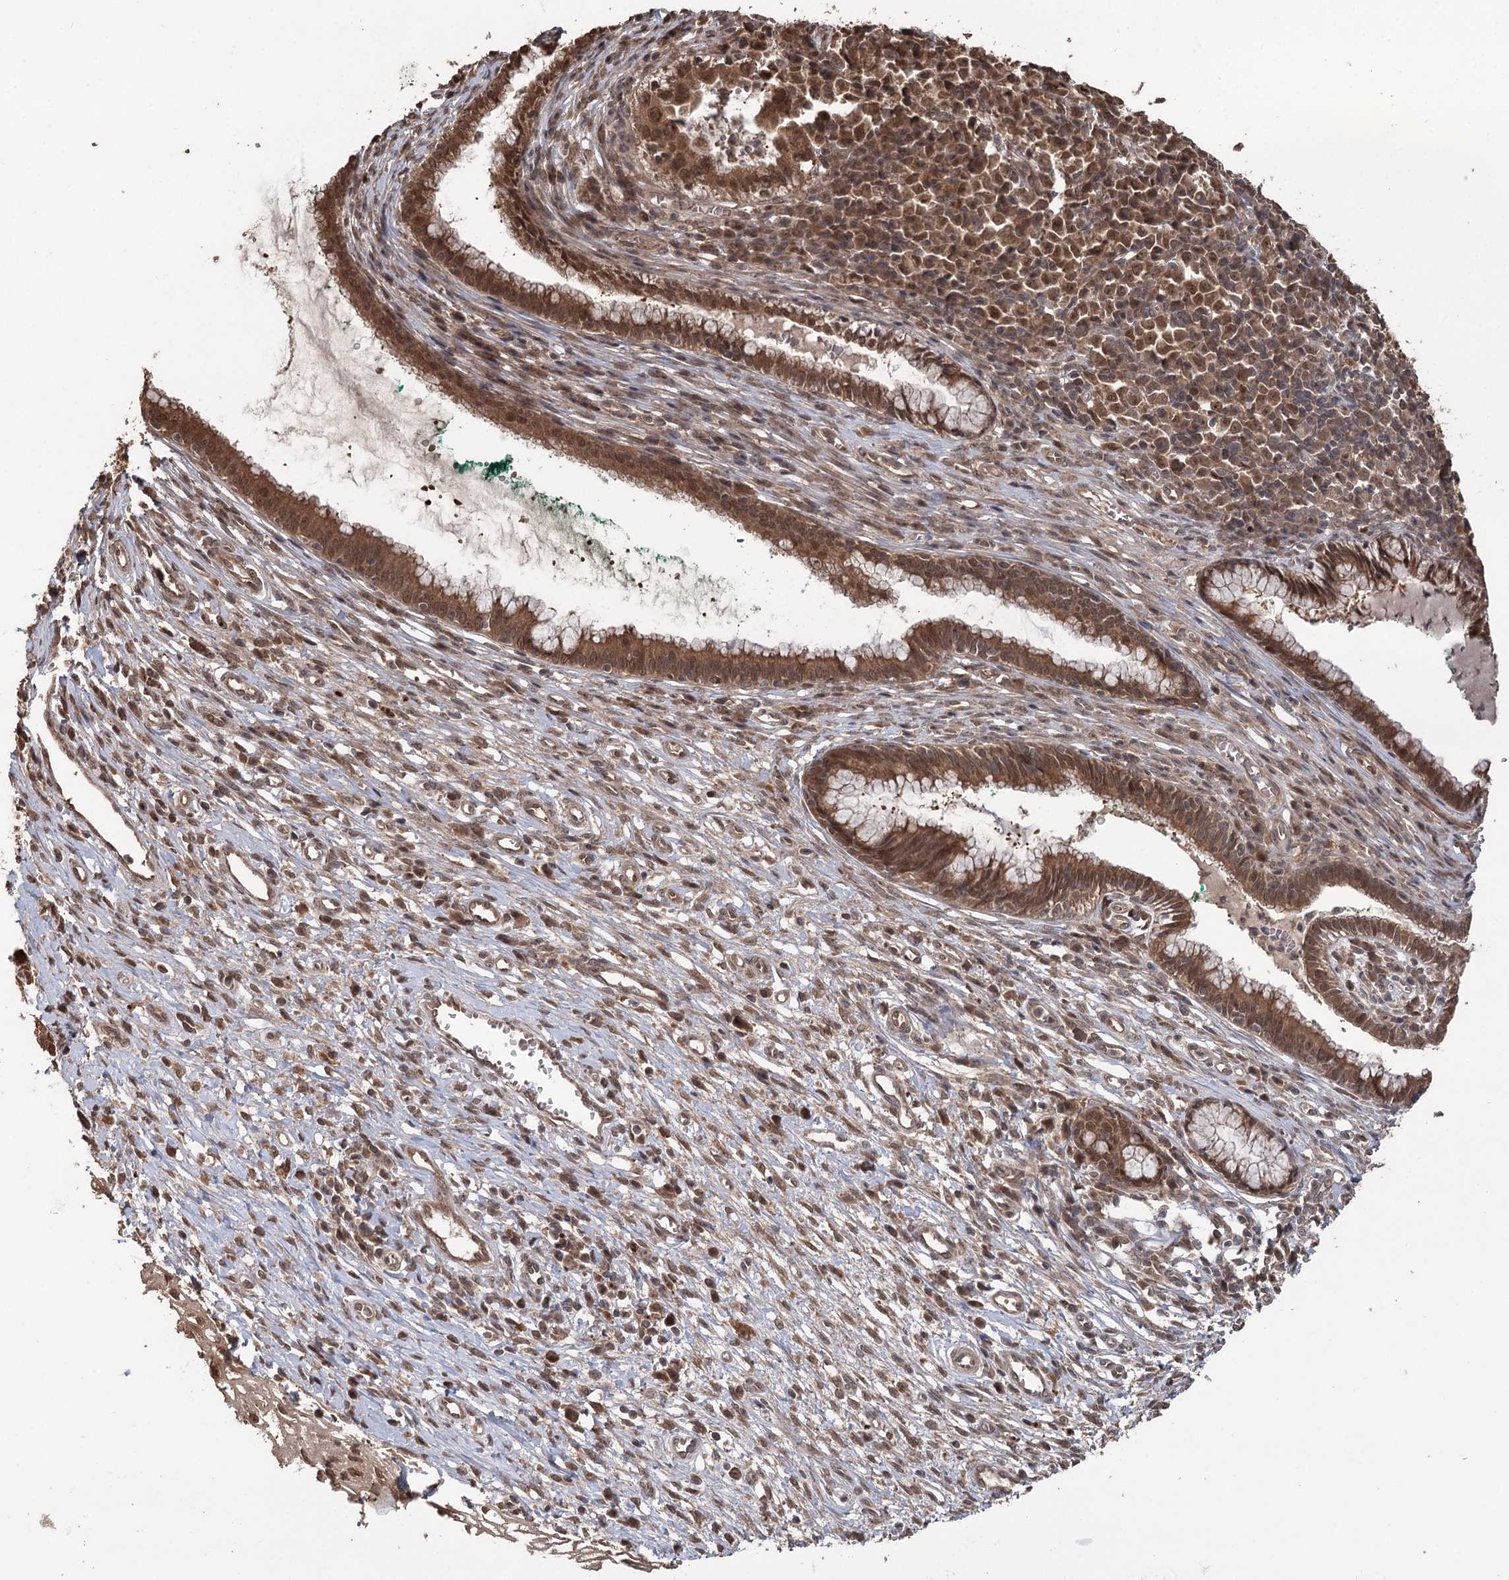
{"staining": {"intensity": "moderate", "quantity": ">75%", "location": "cytoplasmic/membranous,nuclear"}, "tissue": "cervix", "cell_type": "Glandular cells", "image_type": "normal", "snomed": [{"axis": "morphology", "description": "Normal tissue, NOS"}, {"axis": "morphology", "description": "Adenocarcinoma, NOS"}, {"axis": "topography", "description": "Cervix"}], "caption": "An image showing moderate cytoplasmic/membranous,nuclear positivity in about >75% of glandular cells in normal cervix, as visualized by brown immunohistochemical staining.", "gene": "N6AMT1", "patient": {"sex": "female", "age": 29}}